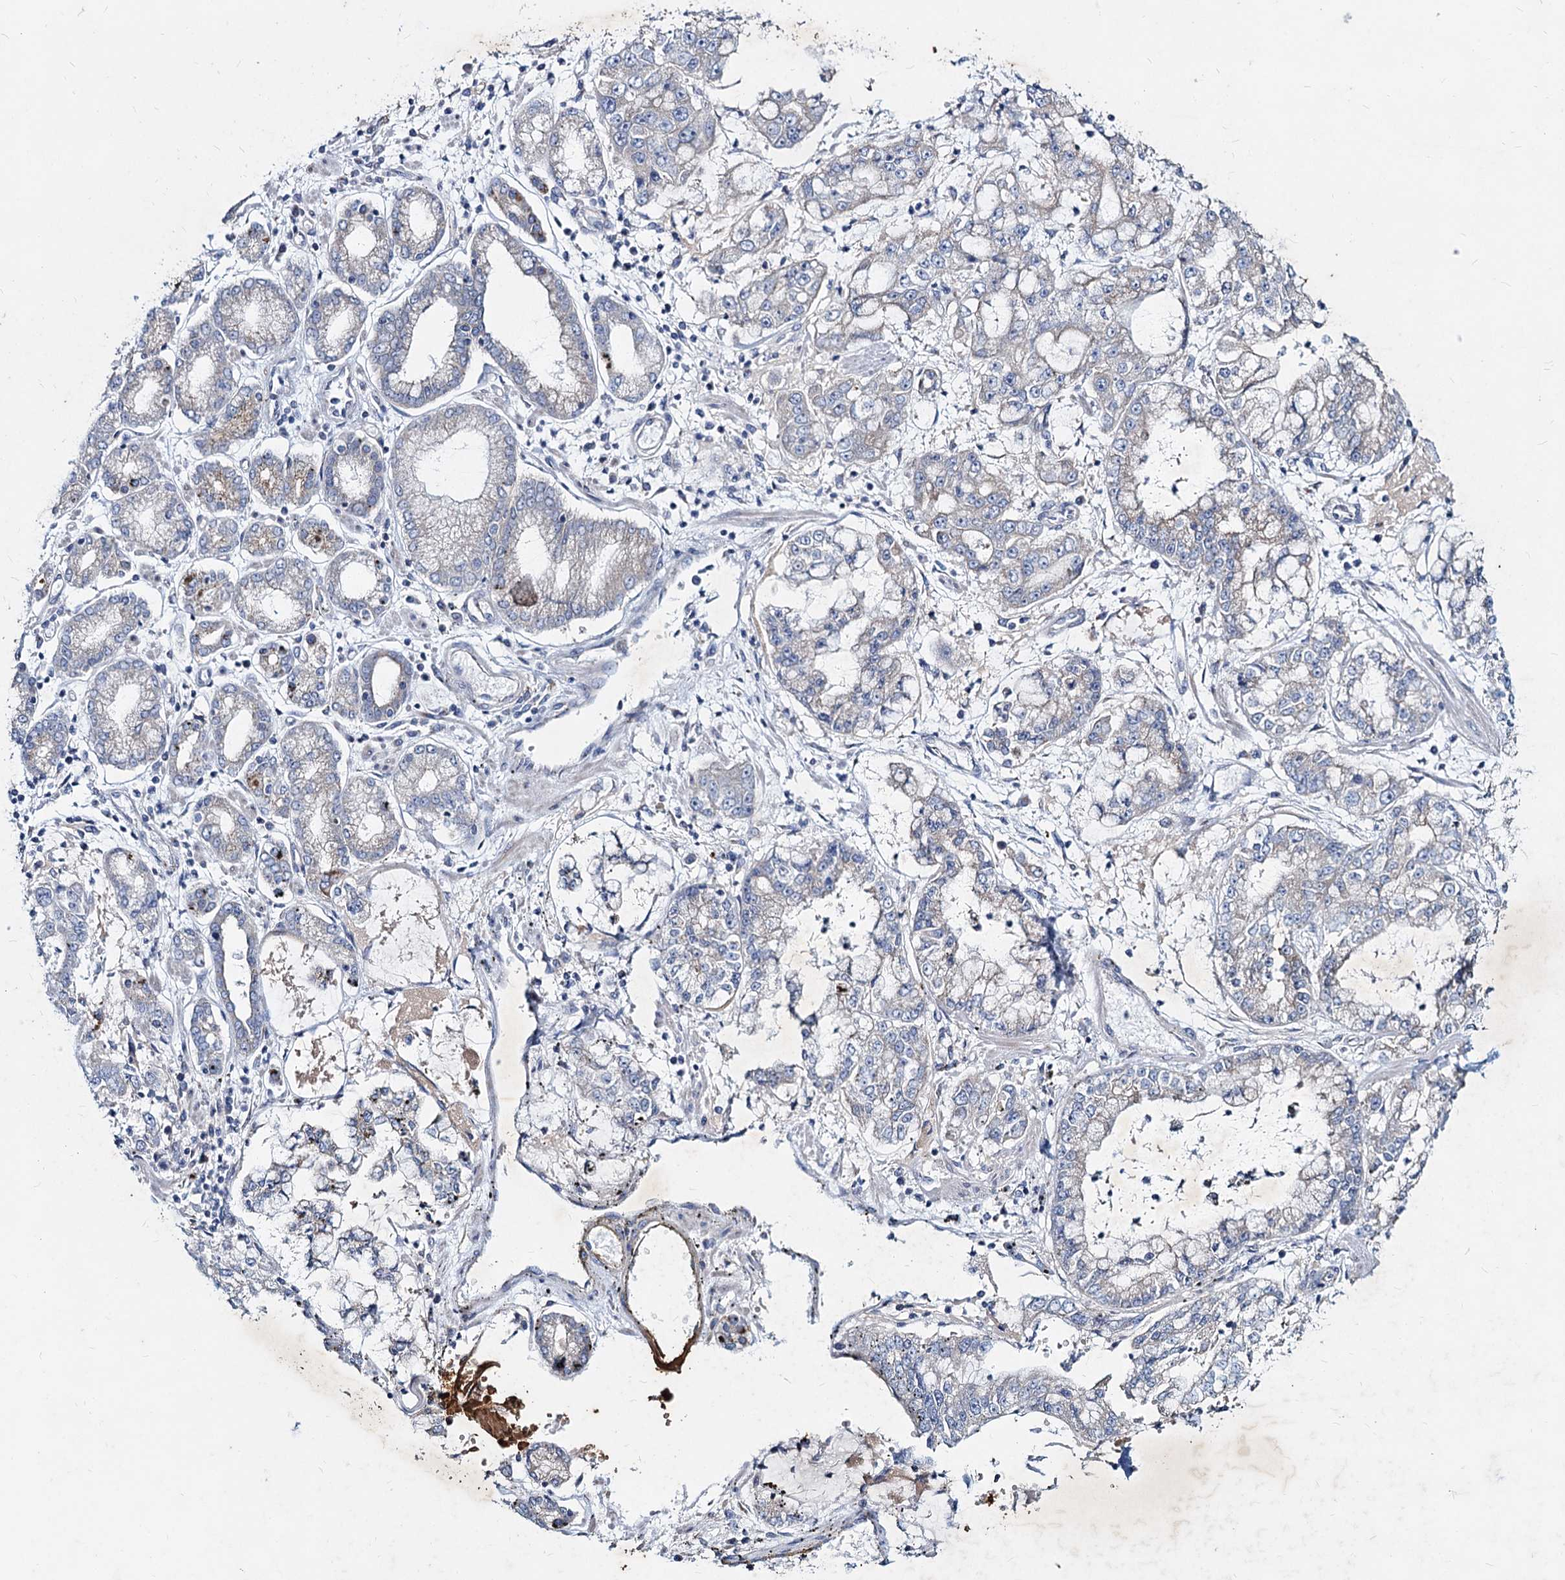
{"staining": {"intensity": "negative", "quantity": "none", "location": "none"}, "tissue": "stomach cancer", "cell_type": "Tumor cells", "image_type": "cancer", "snomed": [{"axis": "morphology", "description": "Adenocarcinoma, NOS"}, {"axis": "topography", "description": "Stomach"}], "caption": "This is a histopathology image of IHC staining of stomach cancer, which shows no expression in tumor cells.", "gene": "AGBL4", "patient": {"sex": "male", "age": 76}}